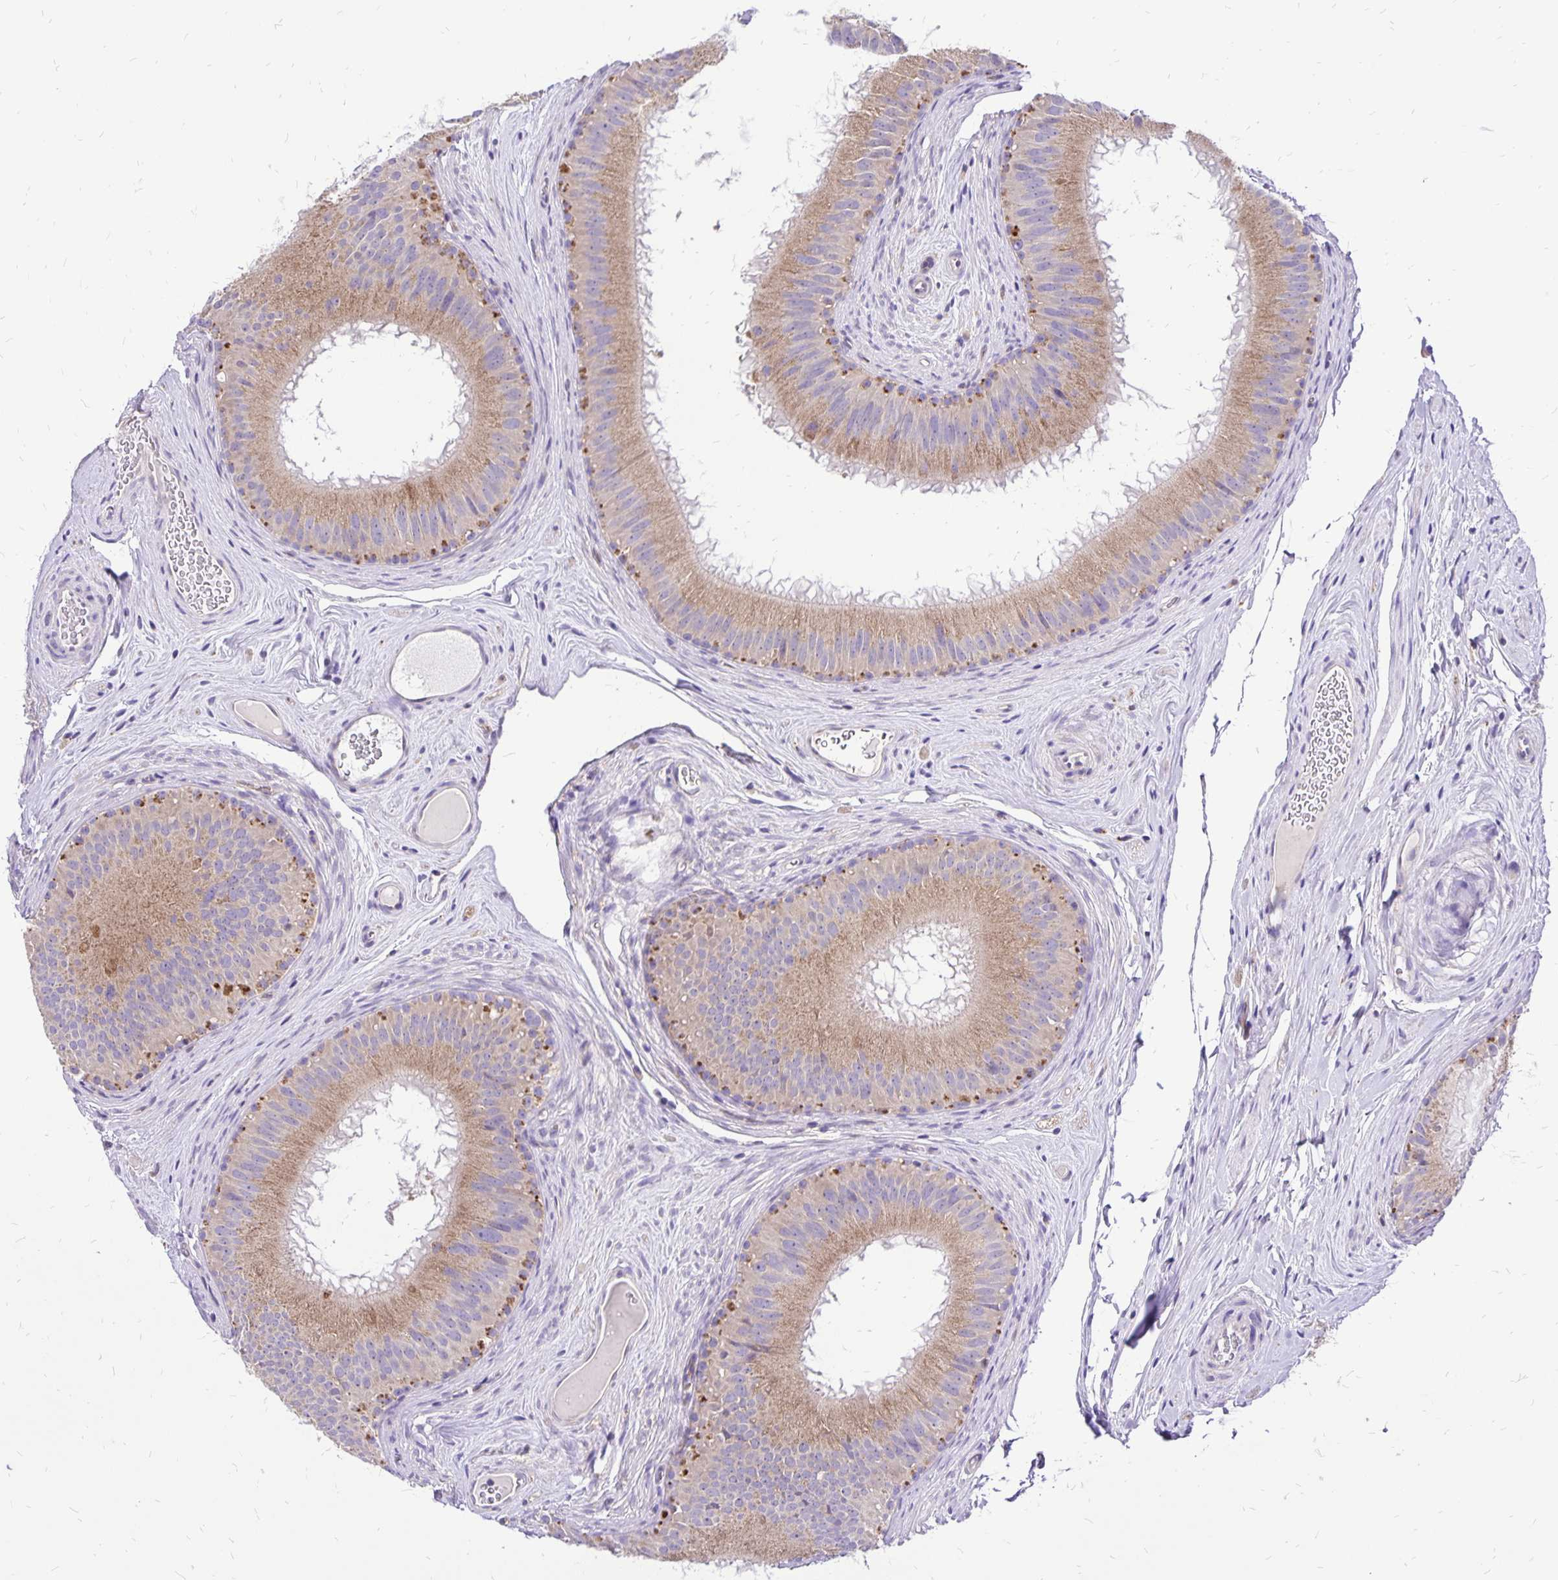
{"staining": {"intensity": "moderate", "quantity": ">75%", "location": "cytoplasmic/membranous"}, "tissue": "epididymis", "cell_type": "Glandular cells", "image_type": "normal", "snomed": [{"axis": "morphology", "description": "Normal tissue, NOS"}, {"axis": "topography", "description": "Epididymis"}], "caption": "Protein expression by immunohistochemistry (IHC) exhibits moderate cytoplasmic/membranous expression in approximately >75% of glandular cells in benign epididymis.", "gene": "EIF5A", "patient": {"sex": "male", "age": 44}}